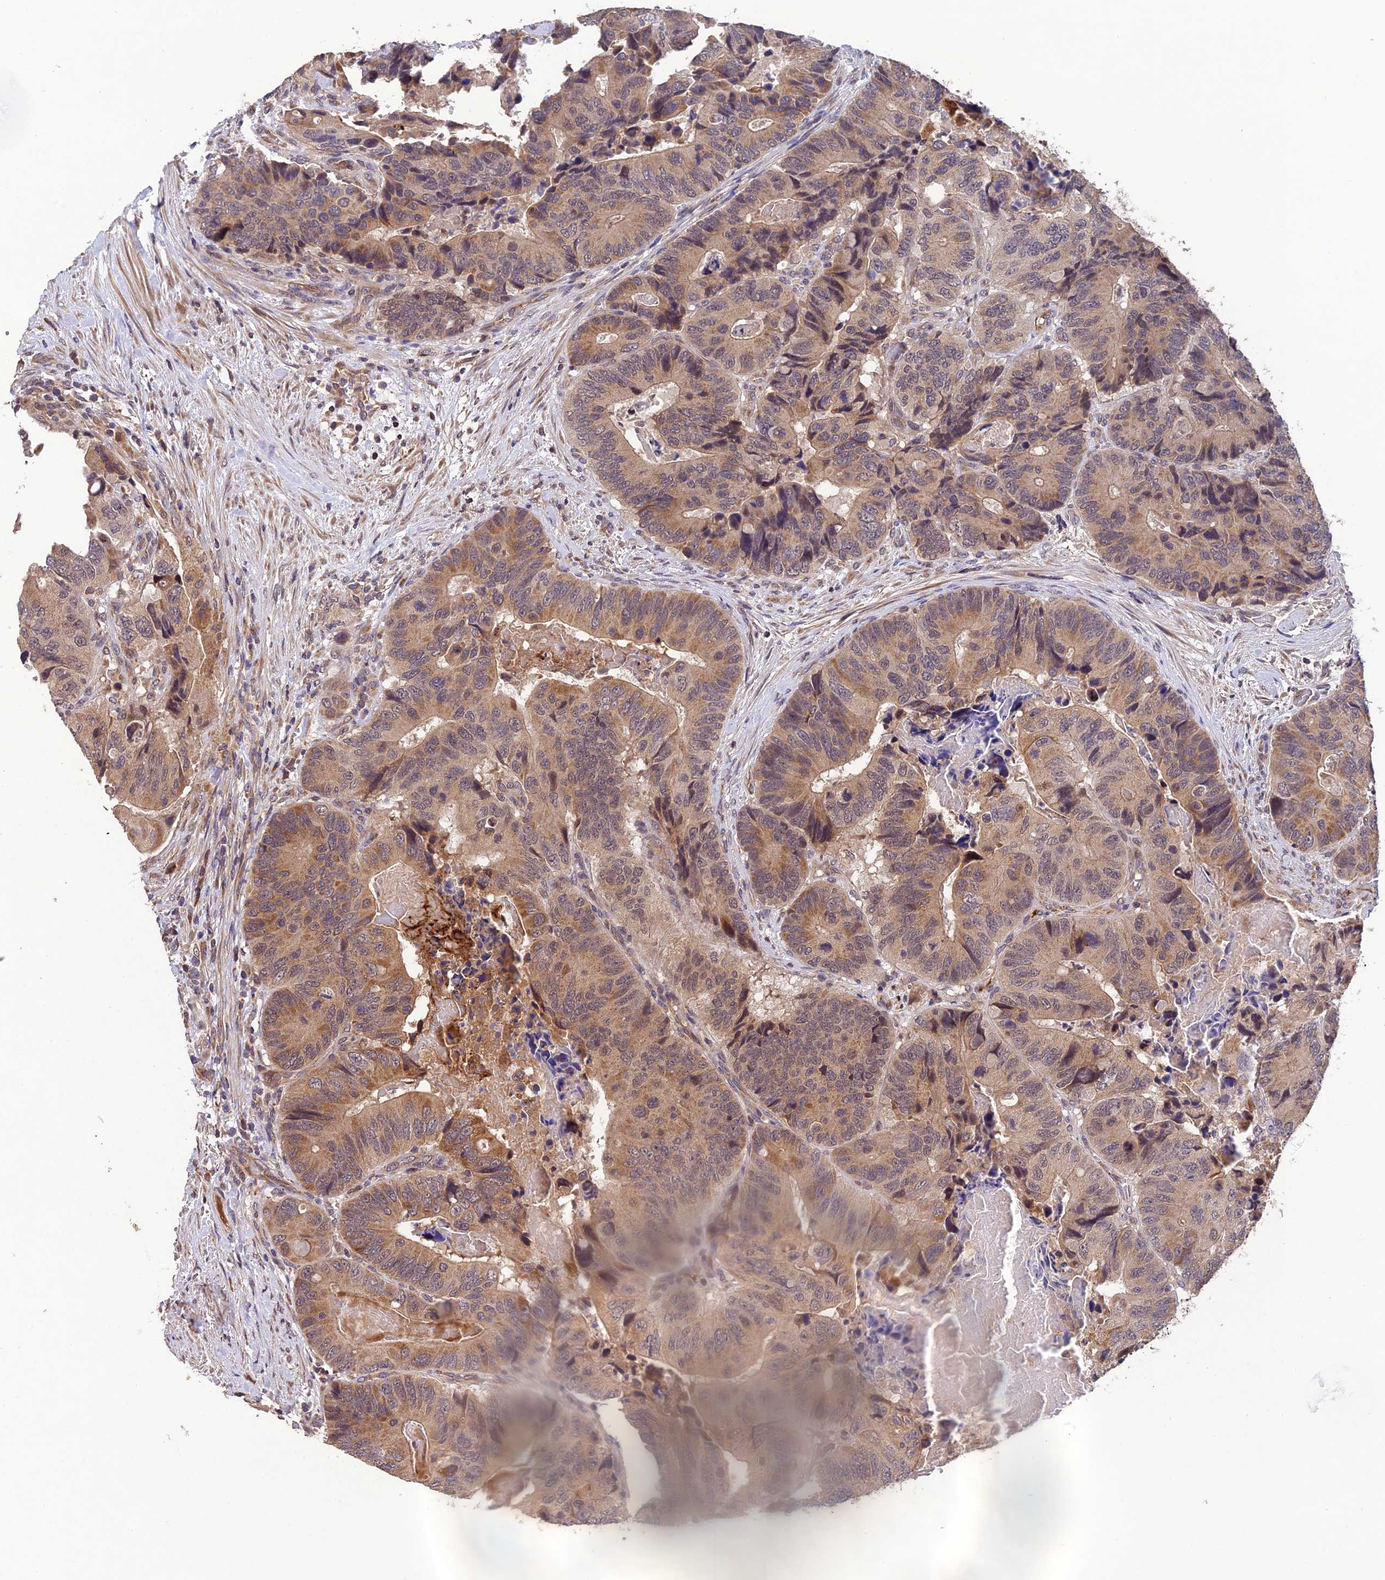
{"staining": {"intensity": "moderate", "quantity": ">75%", "location": "cytoplasmic/membranous"}, "tissue": "colorectal cancer", "cell_type": "Tumor cells", "image_type": "cancer", "snomed": [{"axis": "morphology", "description": "Adenocarcinoma, NOS"}, {"axis": "topography", "description": "Colon"}], "caption": "Colorectal cancer stained with a protein marker shows moderate staining in tumor cells.", "gene": "MNS1", "patient": {"sex": "male", "age": 84}}